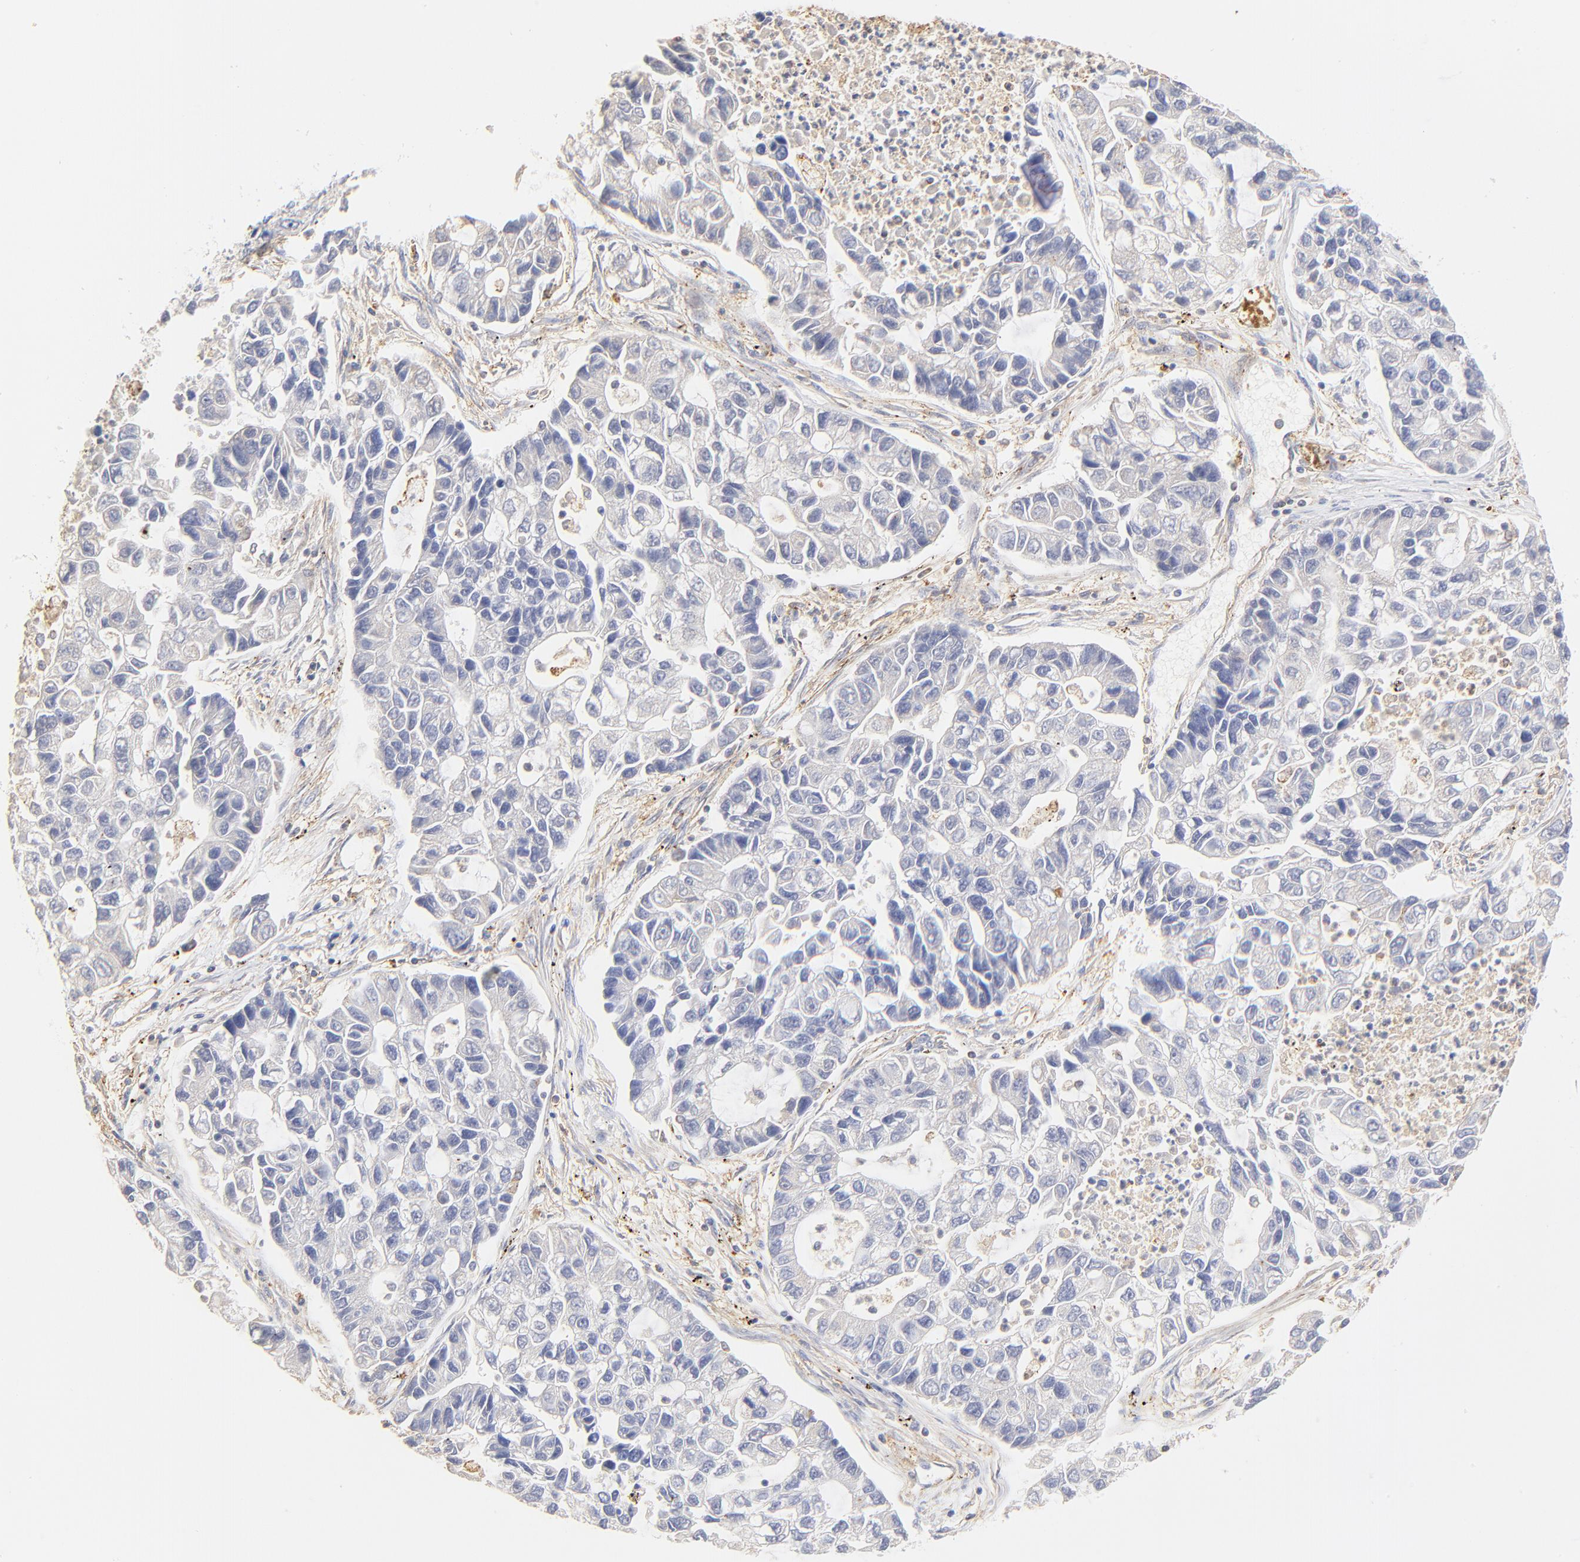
{"staining": {"intensity": "negative", "quantity": "none", "location": "none"}, "tissue": "lung cancer", "cell_type": "Tumor cells", "image_type": "cancer", "snomed": [{"axis": "morphology", "description": "Adenocarcinoma, NOS"}, {"axis": "topography", "description": "Lung"}], "caption": "Tumor cells show no significant protein positivity in lung cancer.", "gene": "MDGA2", "patient": {"sex": "female", "age": 51}}